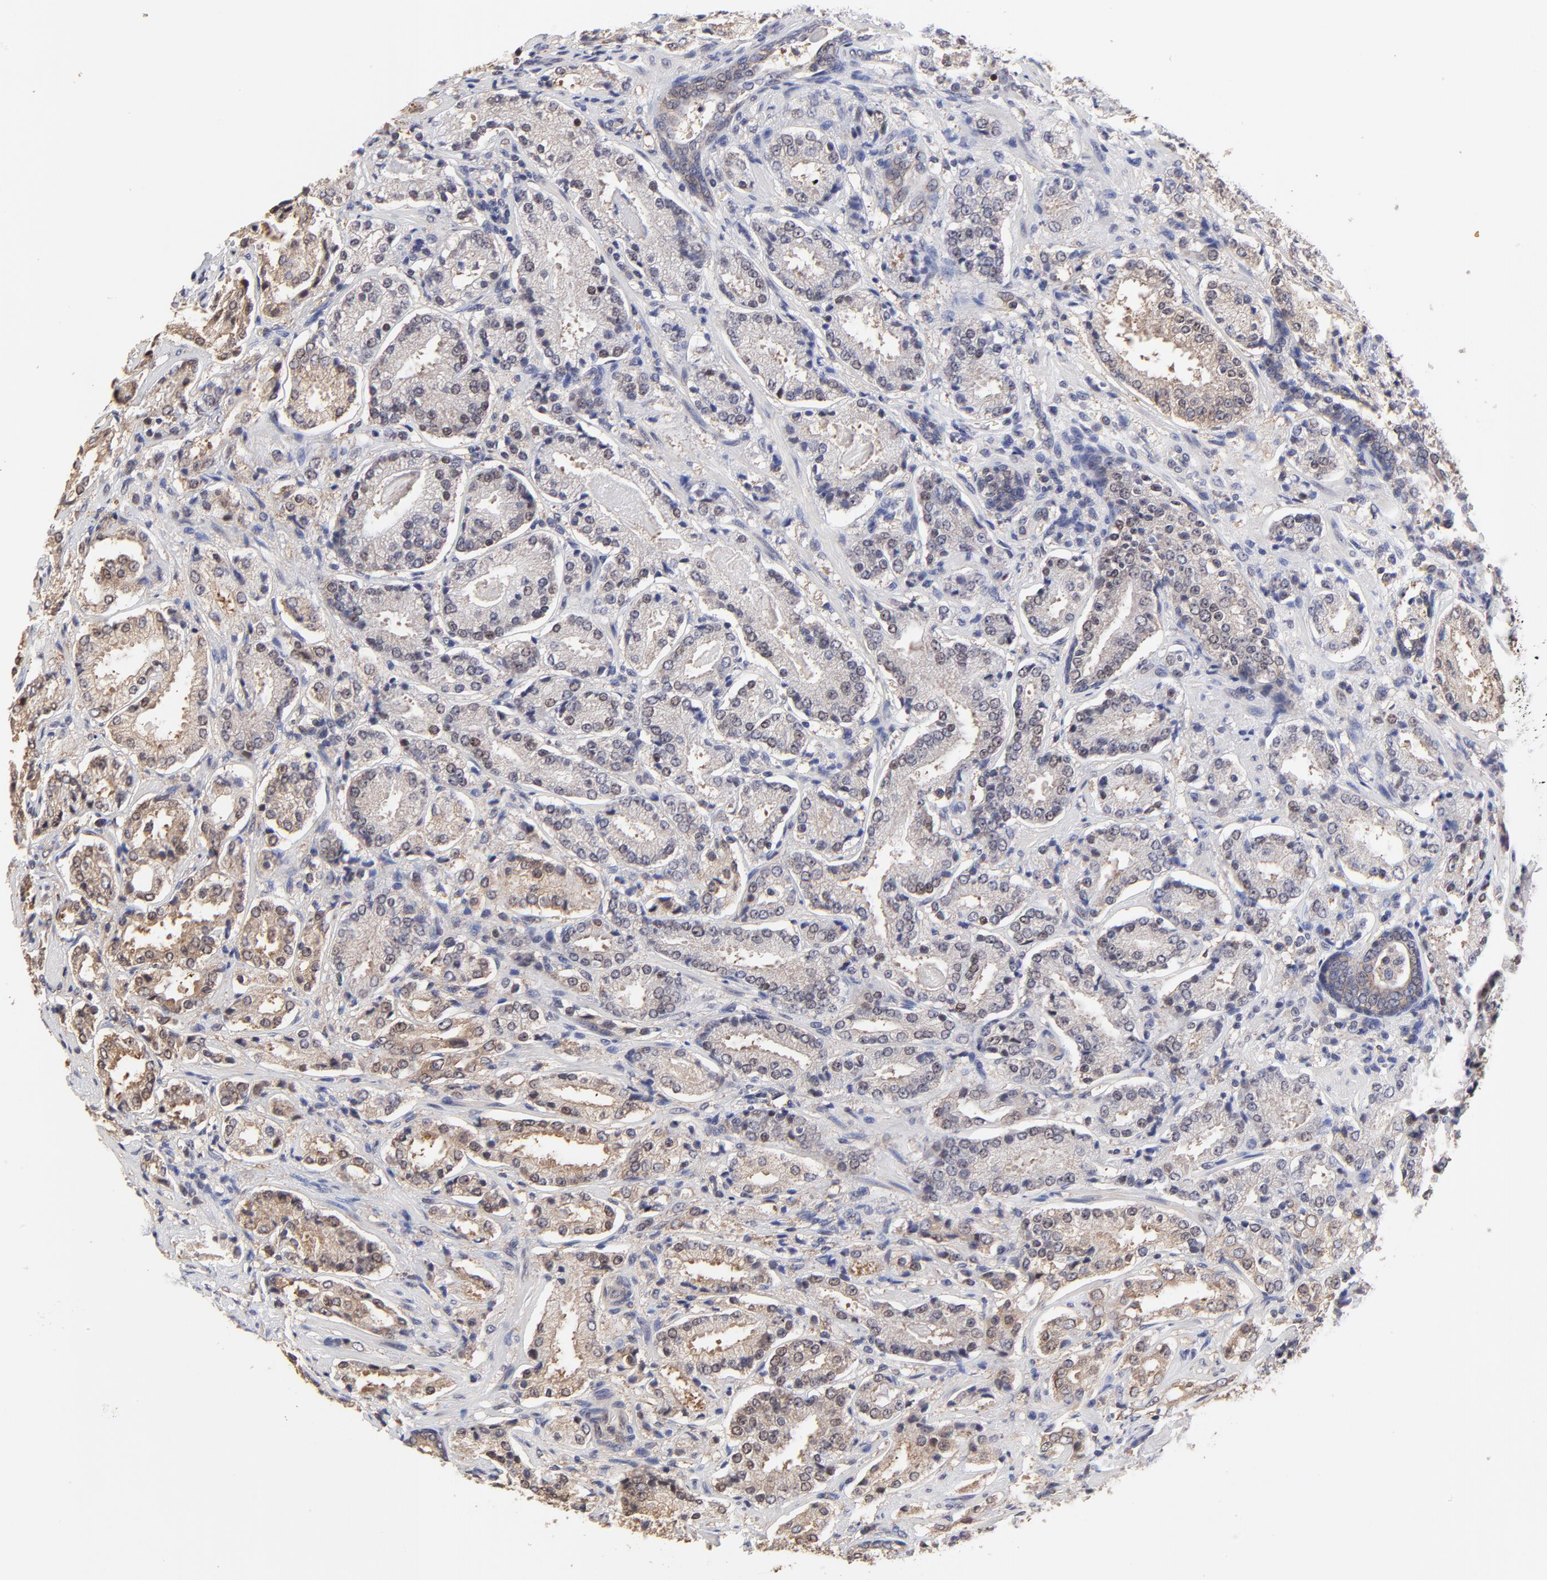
{"staining": {"intensity": "weak", "quantity": ">75%", "location": "cytoplasmic/membranous"}, "tissue": "prostate cancer", "cell_type": "Tumor cells", "image_type": "cancer", "snomed": [{"axis": "morphology", "description": "Adenocarcinoma, High grade"}, {"axis": "topography", "description": "Prostate"}], "caption": "Immunohistochemistry photomicrograph of prostate adenocarcinoma (high-grade) stained for a protein (brown), which displays low levels of weak cytoplasmic/membranous positivity in about >75% of tumor cells.", "gene": "CCT2", "patient": {"sex": "male", "age": 58}}